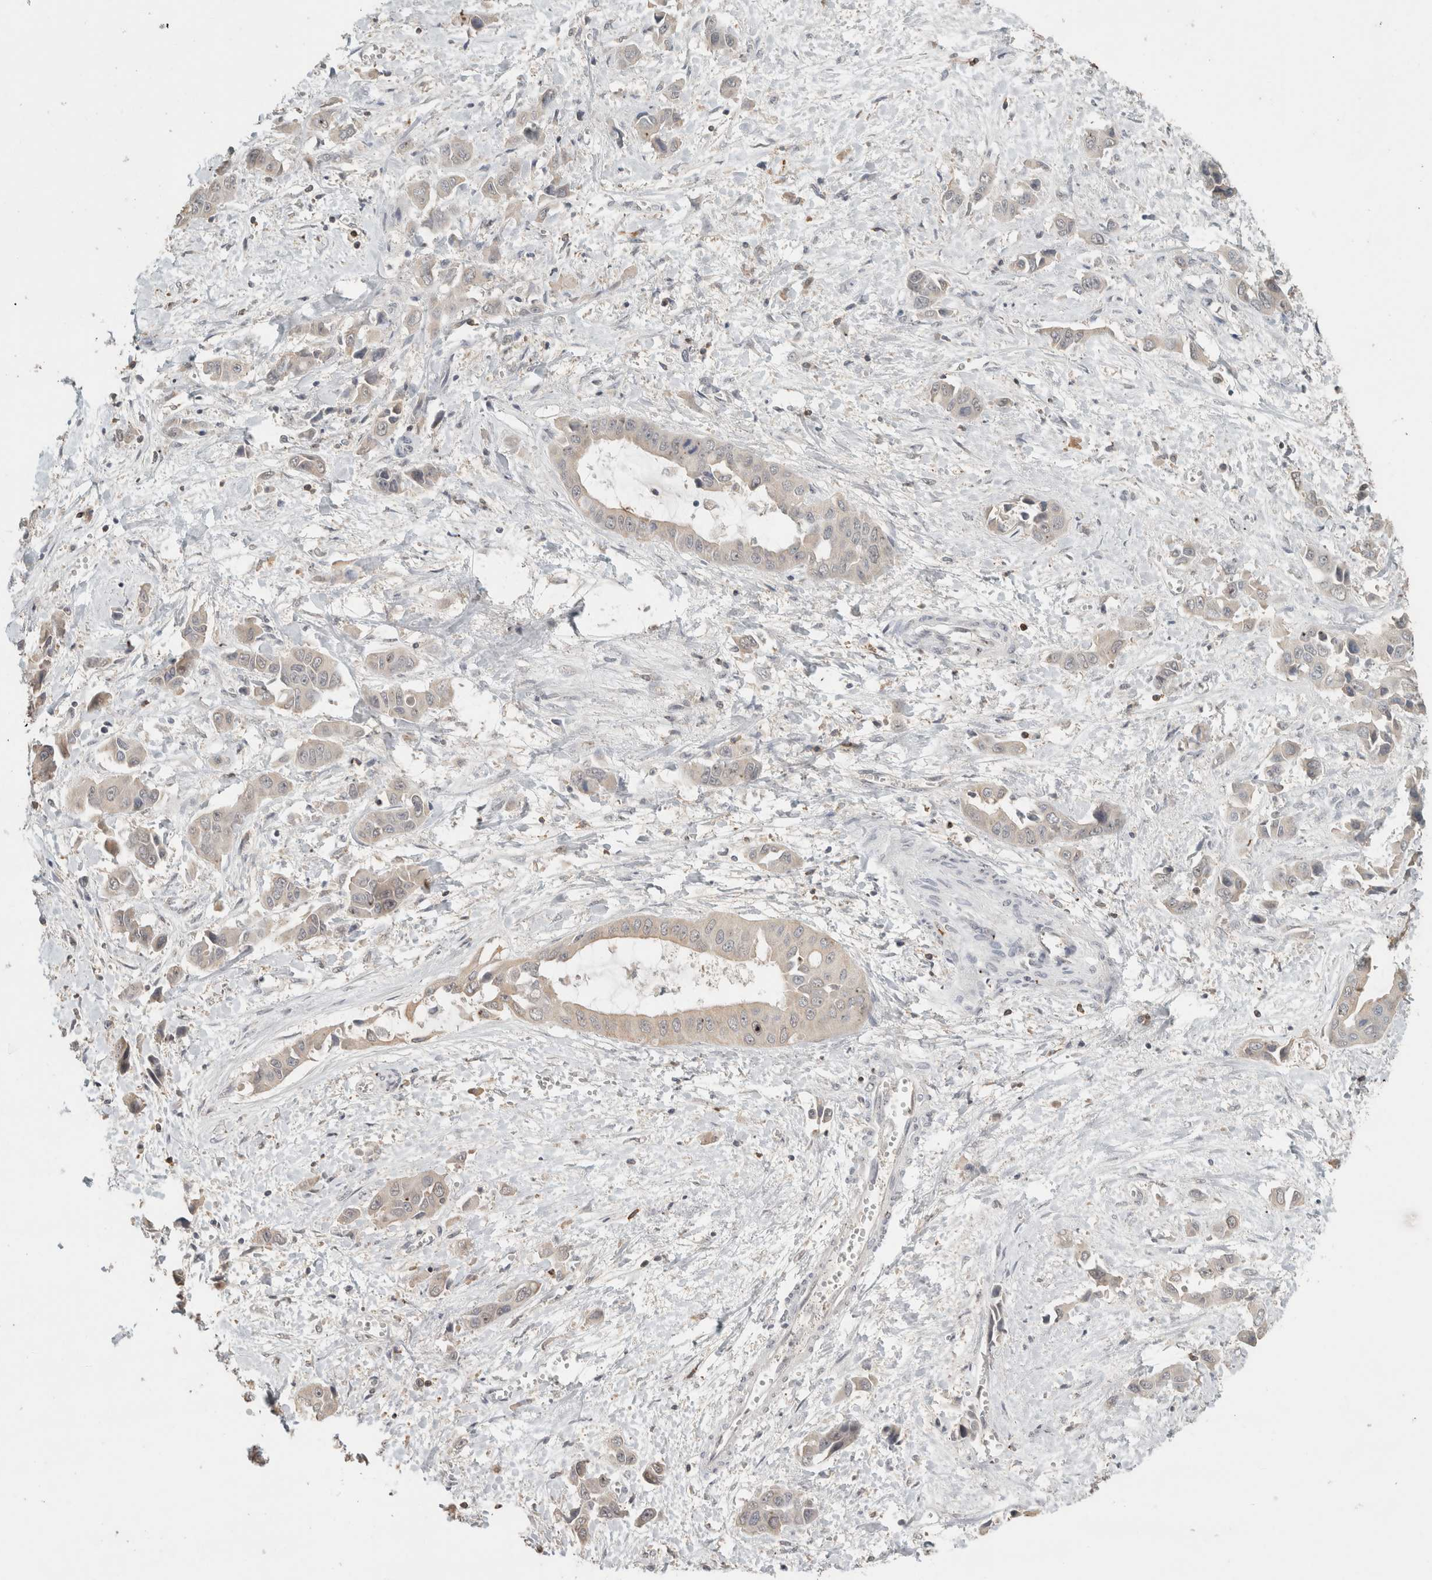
{"staining": {"intensity": "negative", "quantity": "none", "location": "none"}, "tissue": "liver cancer", "cell_type": "Tumor cells", "image_type": "cancer", "snomed": [{"axis": "morphology", "description": "Cholangiocarcinoma"}, {"axis": "topography", "description": "Liver"}], "caption": "Immunohistochemistry (IHC) micrograph of human cholangiocarcinoma (liver) stained for a protein (brown), which exhibits no staining in tumor cells.", "gene": "TRAT1", "patient": {"sex": "female", "age": 52}}